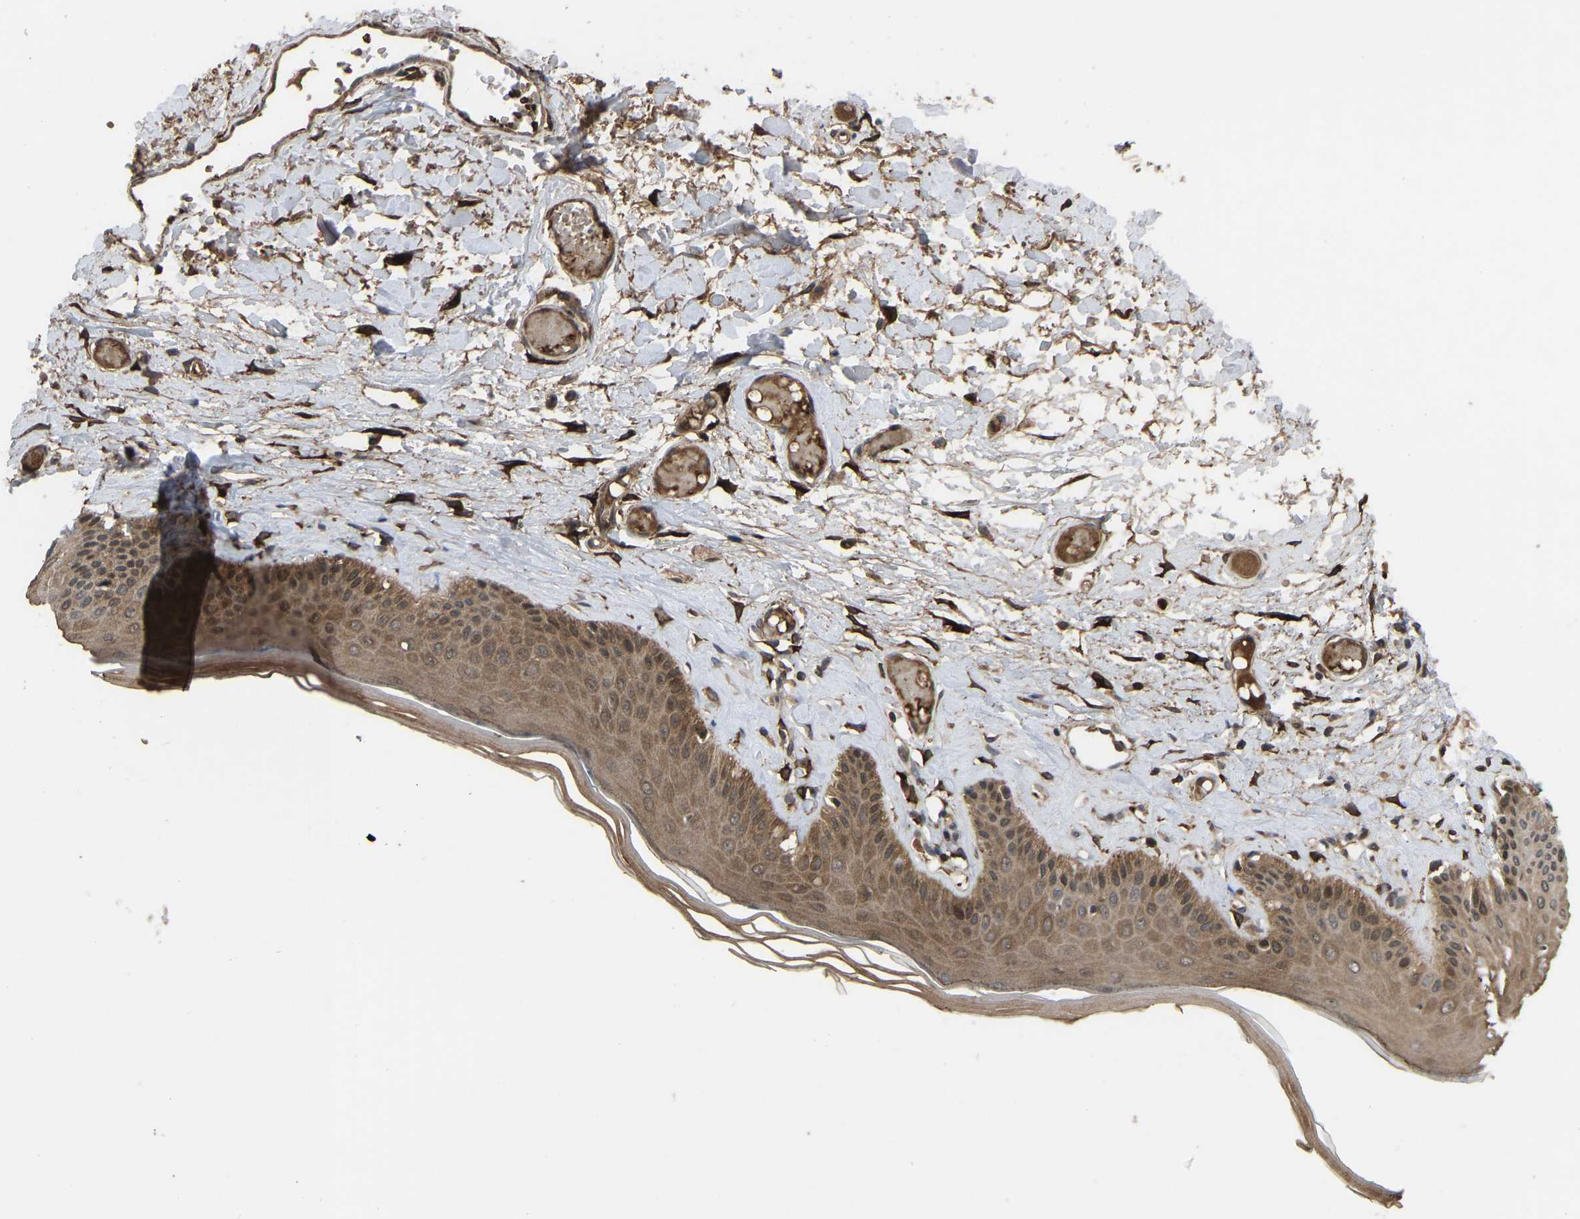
{"staining": {"intensity": "strong", "quantity": ">75%", "location": "cytoplasmic/membranous,nuclear"}, "tissue": "skin", "cell_type": "Epidermal cells", "image_type": "normal", "snomed": [{"axis": "morphology", "description": "Normal tissue, NOS"}, {"axis": "topography", "description": "Vulva"}], "caption": "Unremarkable skin exhibits strong cytoplasmic/membranous,nuclear staining in about >75% of epidermal cells The protein of interest is shown in brown color, while the nuclei are stained blue..", "gene": "CYP7B1", "patient": {"sex": "female", "age": 73}}